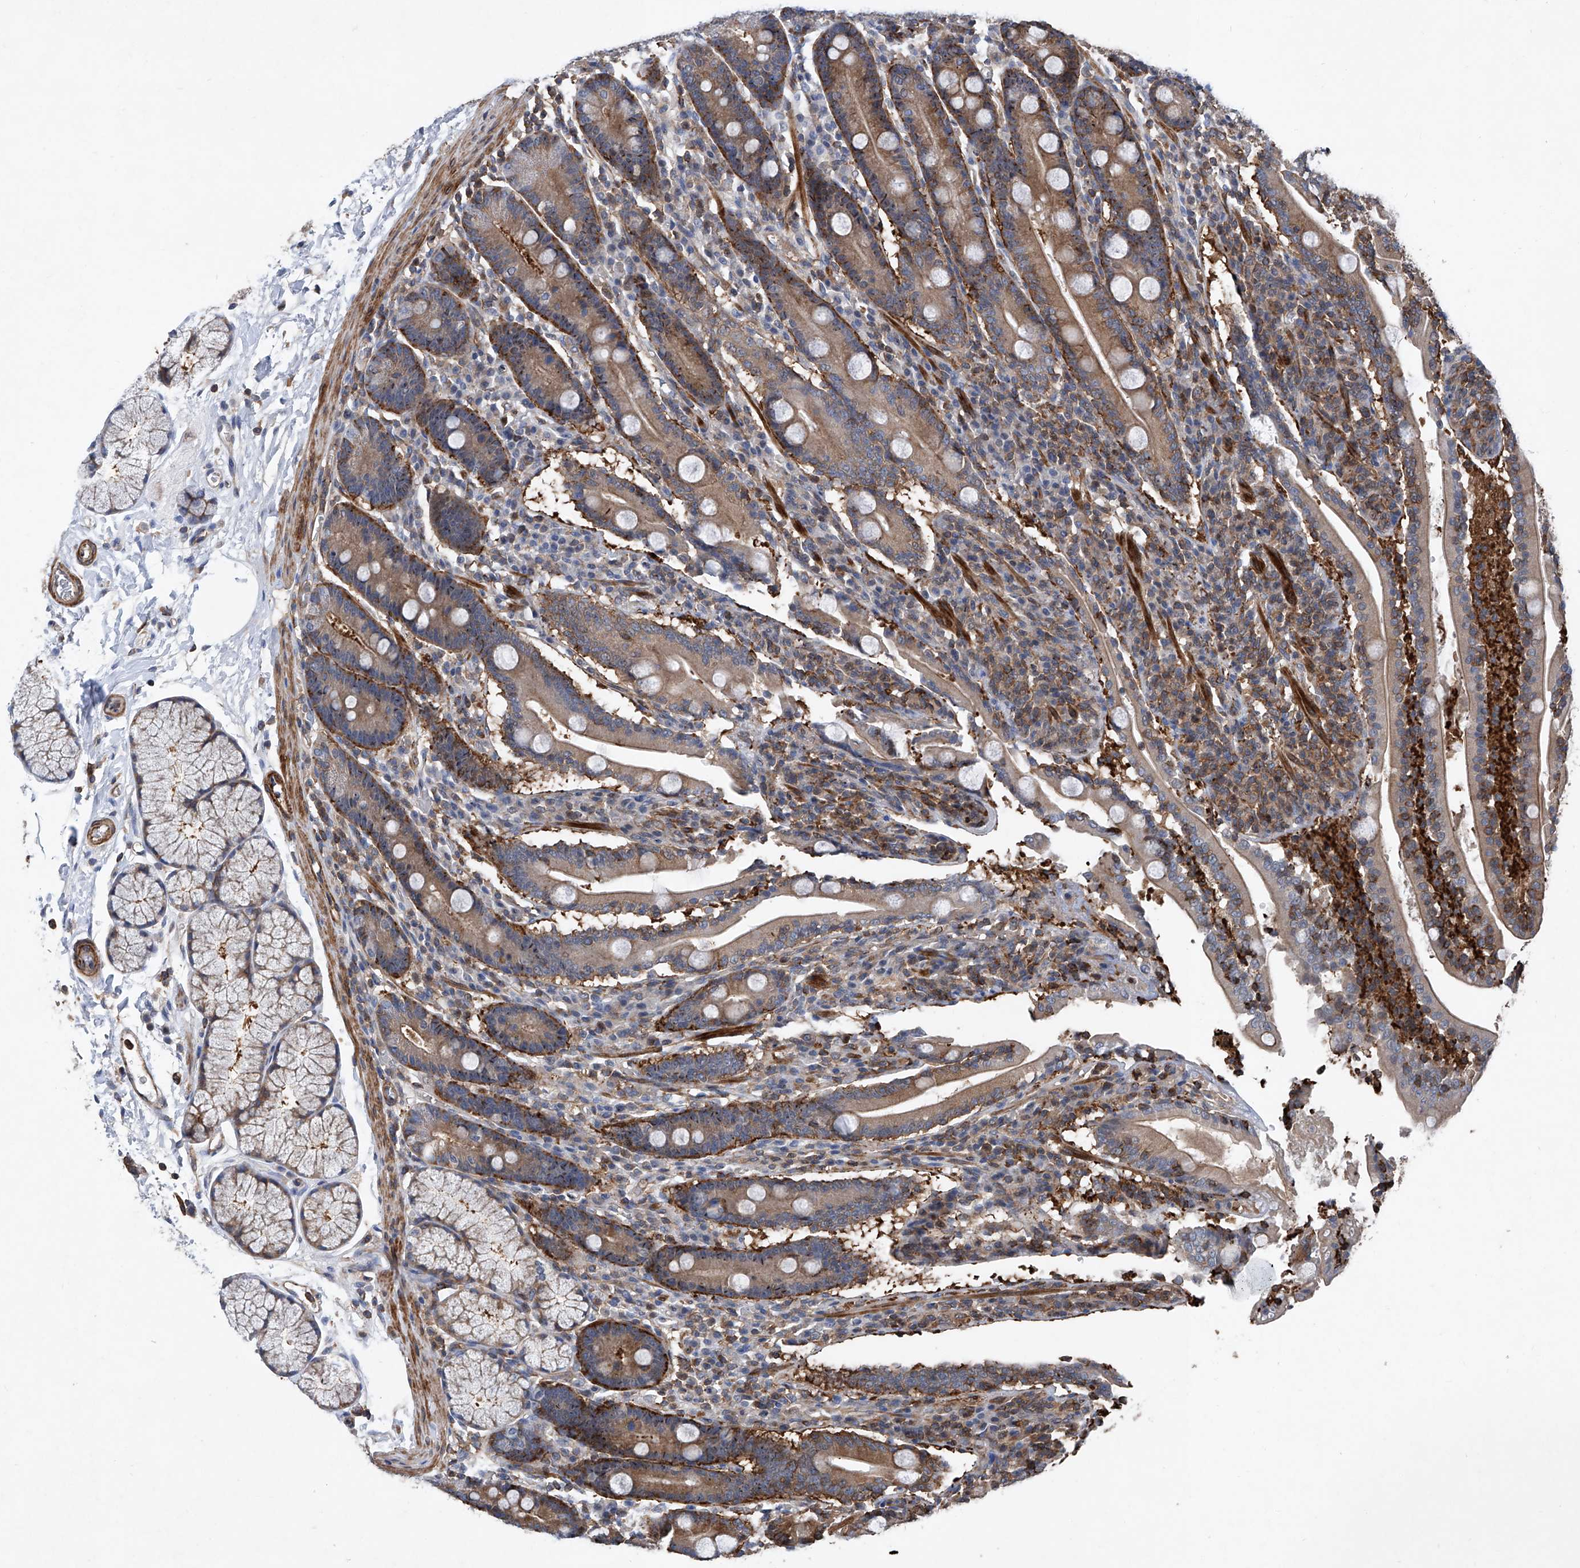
{"staining": {"intensity": "moderate", "quantity": ">75%", "location": "cytoplasmic/membranous"}, "tissue": "duodenum", "cell_type": "Glandular cells", "image_type": "normal", "snomed": [{"axis": "morphology", "description": "Normal tissue, NOS"}, {"axis": "topography", "description": "Duodenum"}], "caption": "Benign duodenum reveals moderate cytoplasmic/membranous staining in about >75% of glandular cells.", "gene": "NT5C3A", "patient": {"sex": "male", "age": 35}}